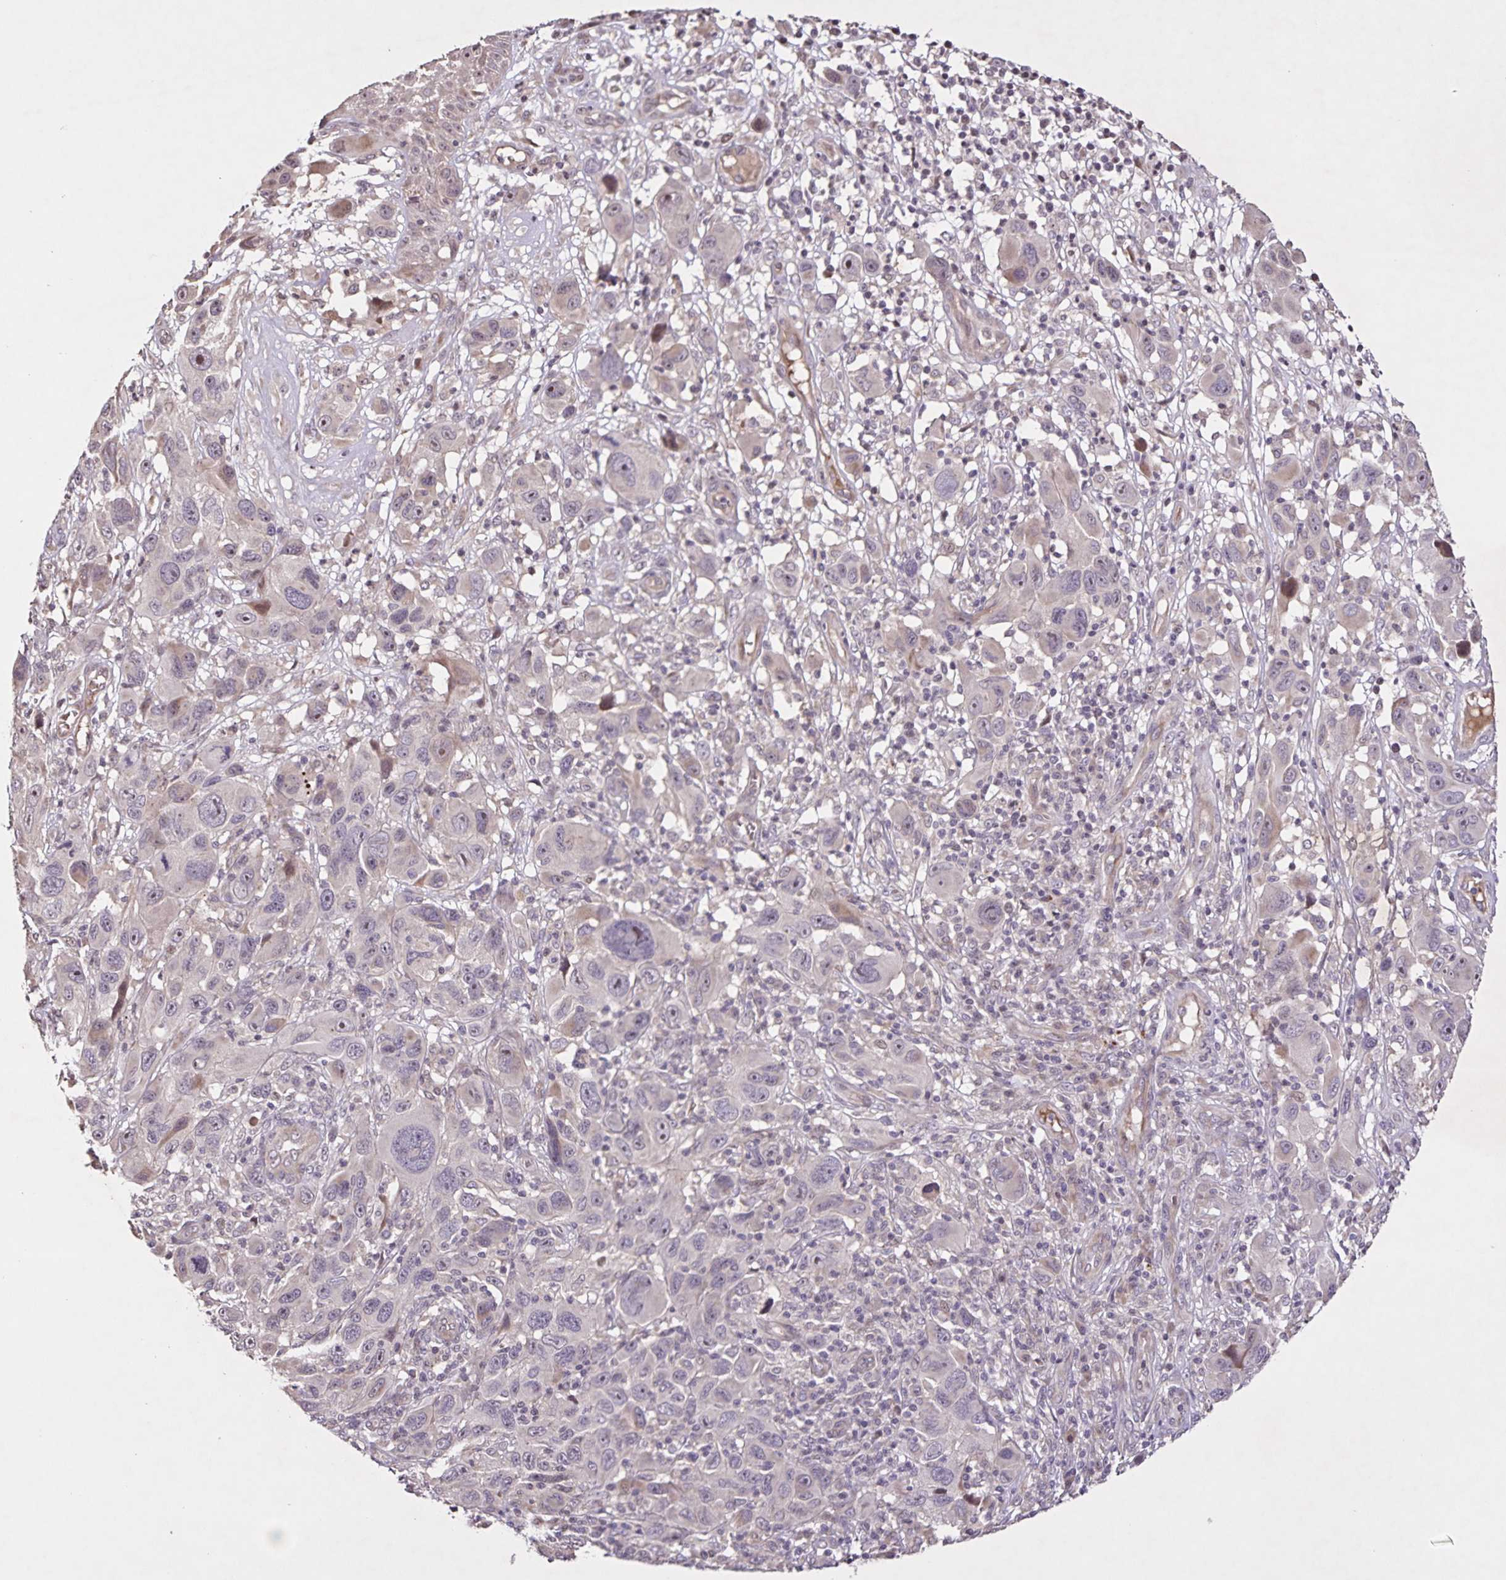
{"staining": {"intensity": "negative", "quantity": "none", "location": "none"}, "tissue": "melanoma", "cell_type": "Tumor cells", "image_type": "cancer", "snomed": [{"axis": "morphology", "description": "Malignant melanoma, NOS"}, {"axis": "topography", "description": "Skin"}], "caption": "Immunohistochemical staining of human malignant melanoma reveals no significant staining in tumor cells.", "gene": "GDF2", "patient": {"sex": "male", "age": 53}}